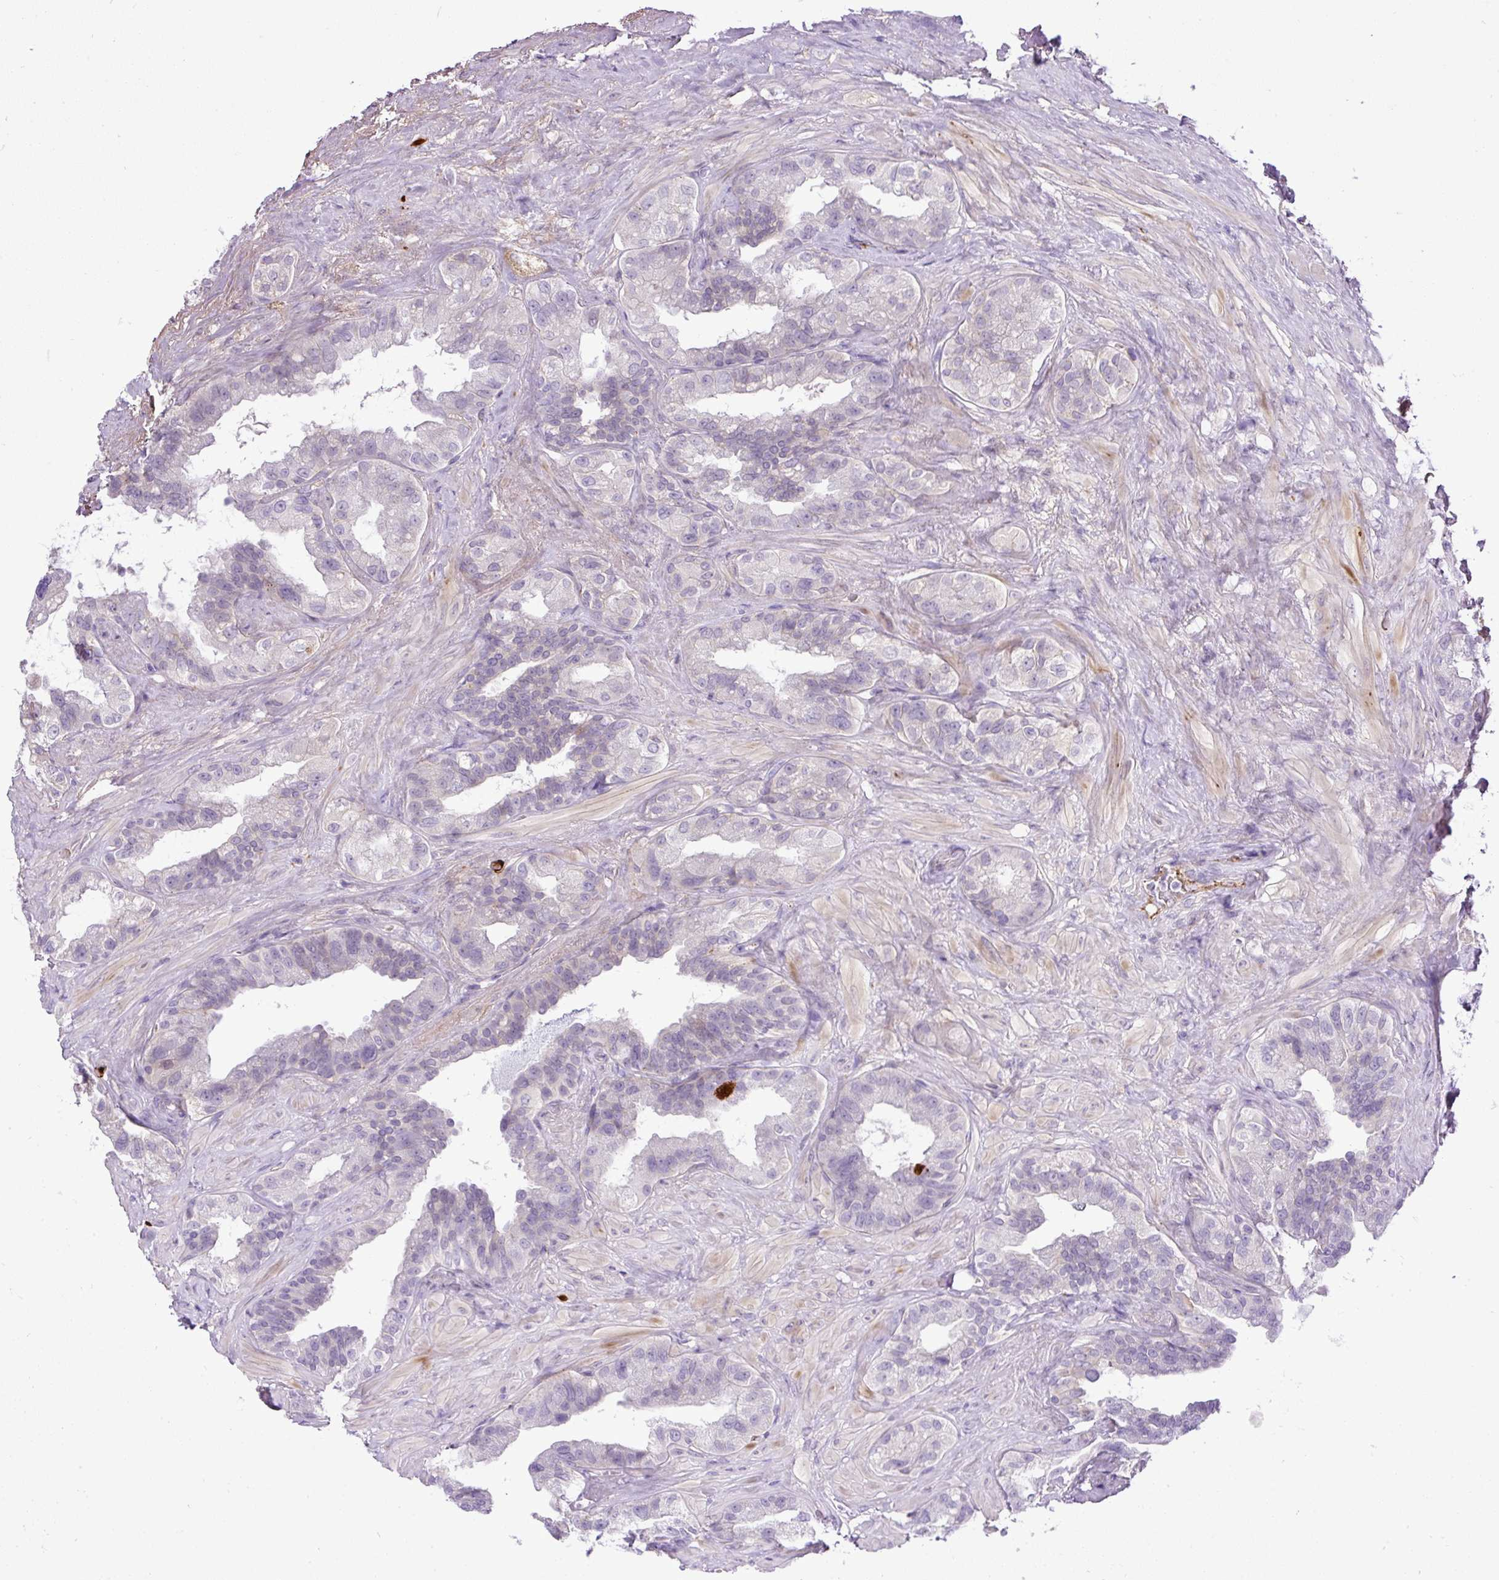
{"staining": {"intensity": "negative", "quantity": "none", "location": "none"}, "tissue": "seminal vesicle", "cell_type": "Glandular cells", "image_type": "normal", "snomed": [{"axis": "morphology", "description": "Normal tissue, NOS"}, {"axis": "topography", "description": "Seminal veicle"}, {"axis": "topography", "description": "Peripheral nerve tissue"}], "caption": "Immunohistochemical staining of benign human seminal vesicle exhibits no significant expression in glandular cells.", "gene": "LEFTY1", "patient": {"sex": "male", "age": 76}}